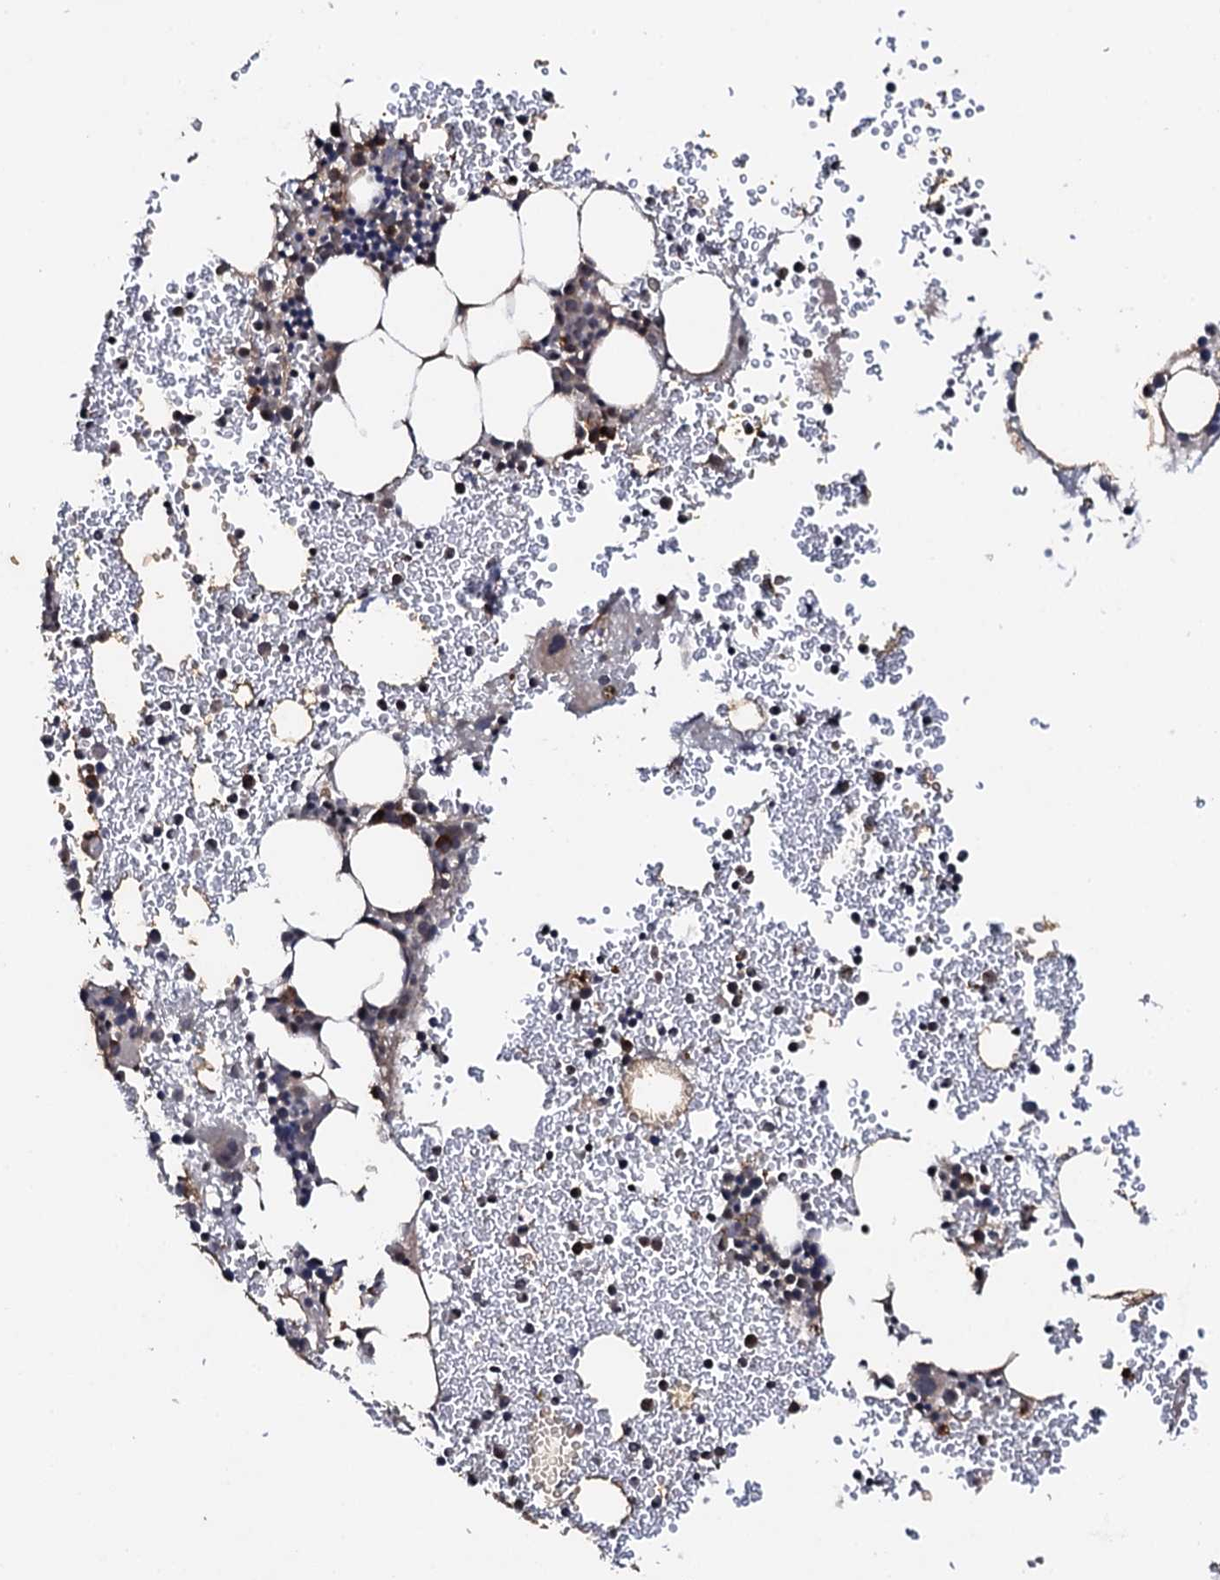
{"staining": {"intensity": "moderate", "quantity": "<25%", "location": "cytoplasmic/membranous"}, "tissue": "bone marrow", "cell_type": "Hematopoietic cells", "image_type": "normal", "snomed": [{"axis": "morphology", "description": "Normal tissue, NOS"}, {"axis": "topography", "description": "Bone marrow"}], "caption": "Protein analysis of benign bone marrow shows moderate cytoplasmic/membranous positivity in approximately <25% of hematopoietic cells.", "gene": "FAM111A", "patient": {"sex": "female", "age": 76}}